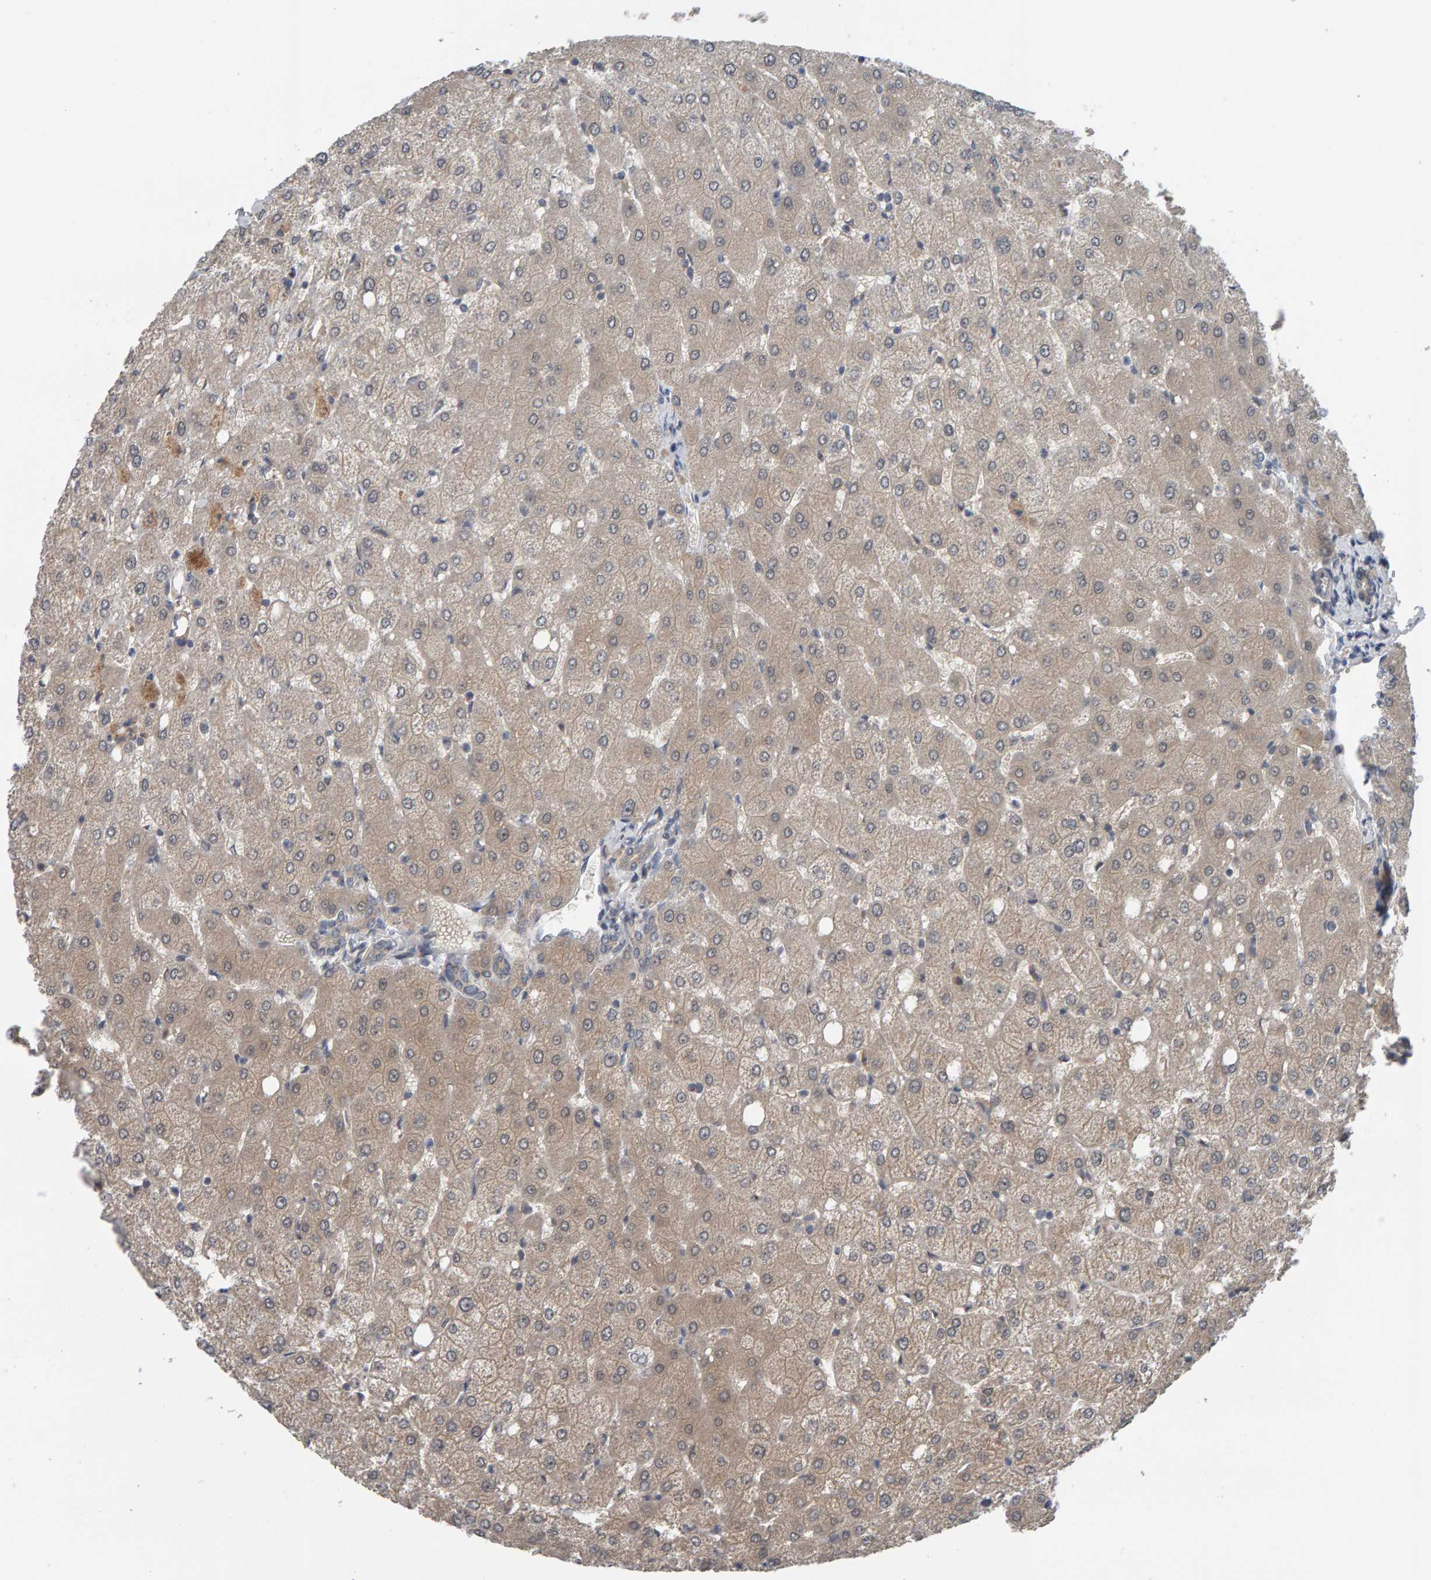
{"staining": {"intensity": "weak", "quantity": "25%-75%", "location": "cytoplasmic/membranous"}, "tissue": "liver", "cell_type": "Cholangiocytes", "image_type": "normal", "snomed": [{"axis": "morphology", "description": "Normal tissue, NOS"}, {"axis": "topography", "description": "Liver"}], "caption": "Protein expression analysis of unremarkable liver shows weak cytoplasmic/membranous expression in approximately 25%-75% of cholangiocytes.", "gene": "COASY", "patient": {"sex": "female", "age": 54}}